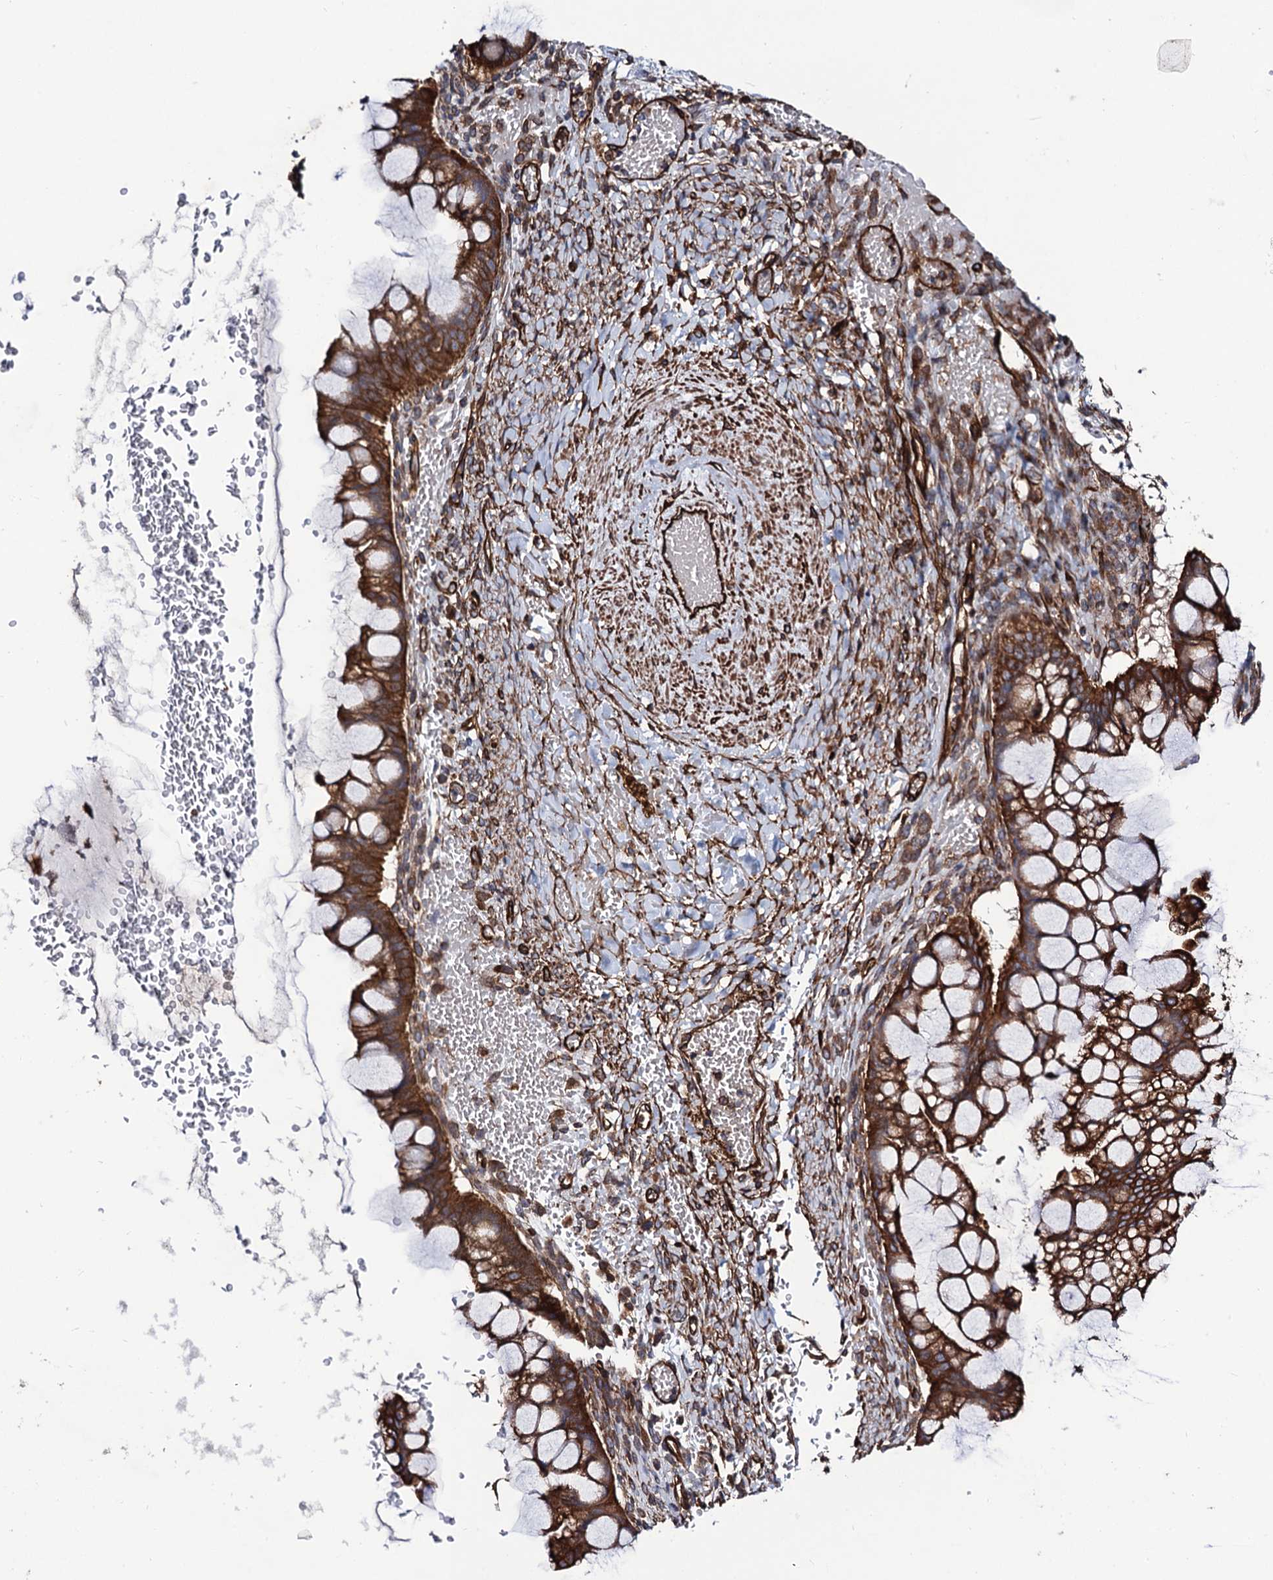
{"staining": {"intensity": "strong", "quantity": ">75%", "location": "cytoplasmic/membranous"}, "tissue": "ovarian cancer", "cell_type": "Tumor cells", "image_type": "cancer", "snomed": [{"axis": "morphology", "description": "Cystadenocarcinoma, mucinous, NOS"}, {"axis": "topography", "description": "Ovary"}], "caption": "A high-resolution image shows immunohistochemistry staining of ovarian mucinous cystadenocarcinoma, which reveals strong cytoplasmic/membranous expression in approximately >75% of tumor cells.", "gene": "CIP2A", "patient": {"sex": "female", "age": 73}}